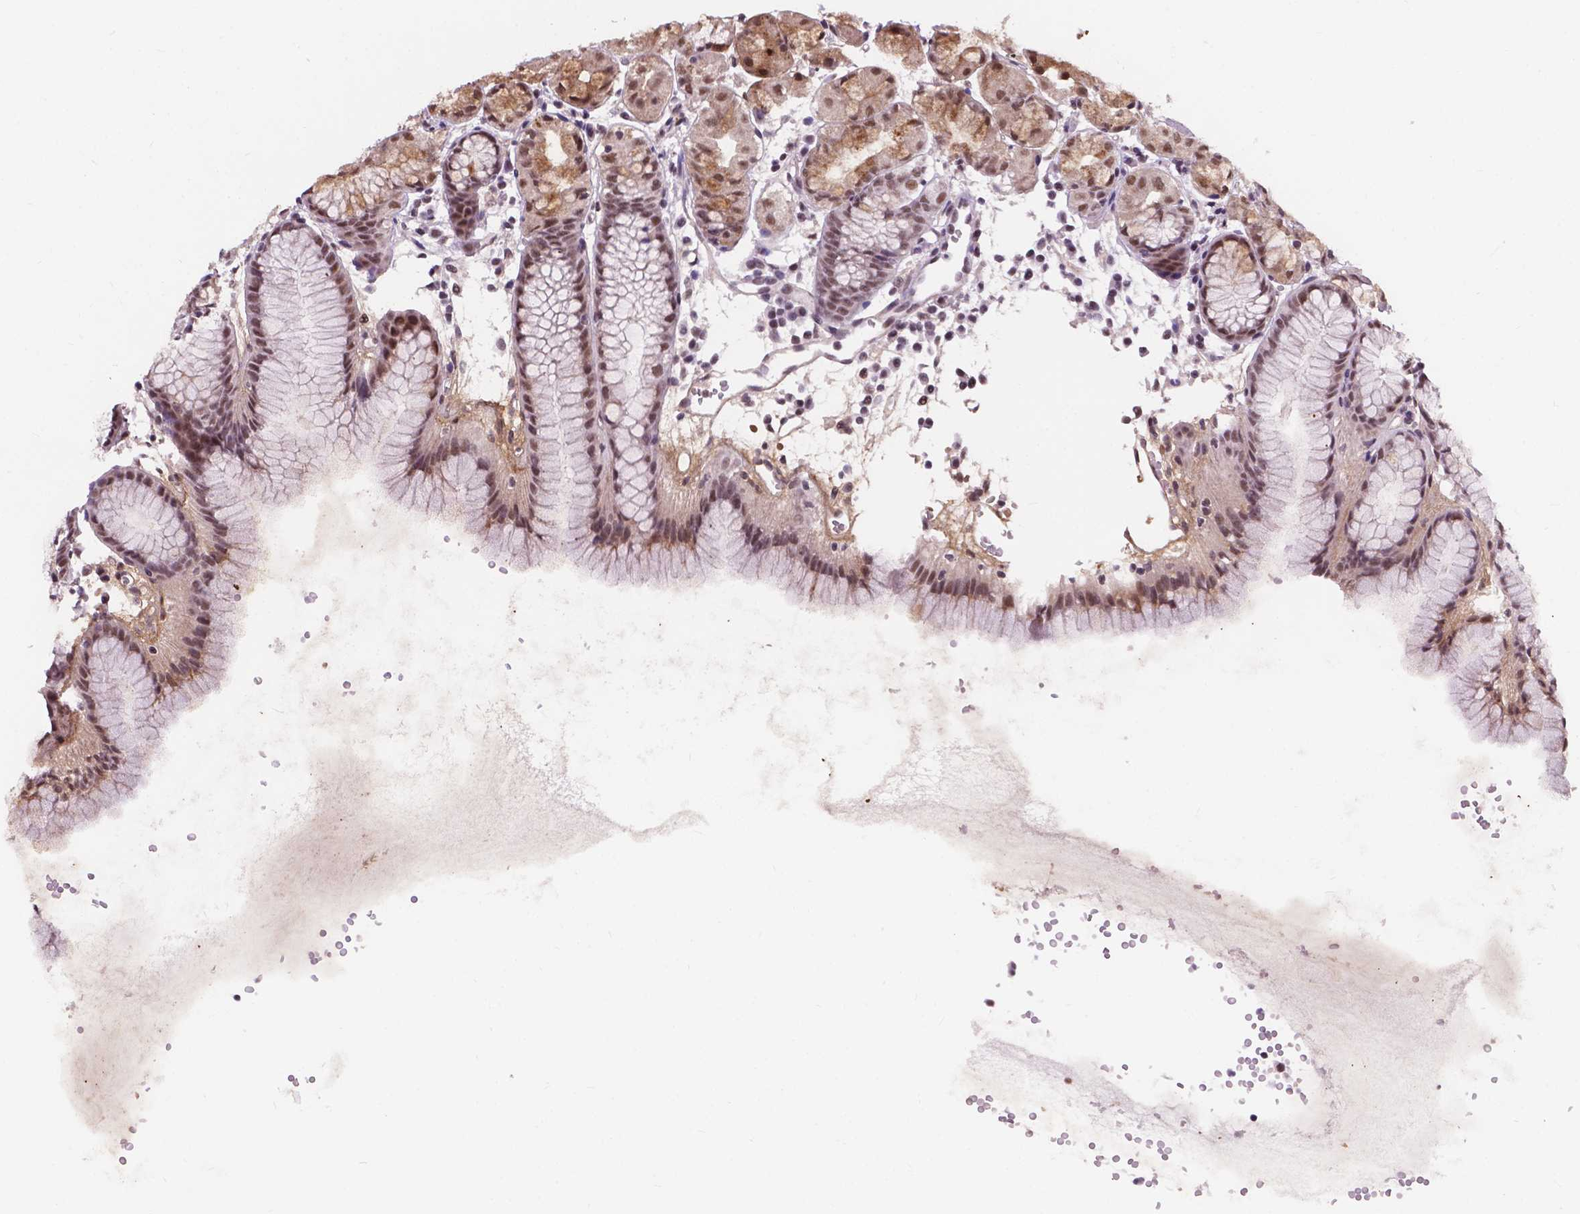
{"staining": {"intensity": "moderate", "quantity": "25%-75%", "location": "cytoplasmic/membranous,nuclear"}, "tissue": "stomach", "cell_type": "Glandular cells", "image_type": "normal", "snomed": [{"axis": "morphology", "description": "Normal tissue, NOS"}, {"axis": "topography", "description": "Stomach, upper"}], "caption": "Immunohistochemical staining of unremarkable stomach shows medium levels of moderate cytoplasmic/membranous,nuclear positivity in approximately 25%-75% of glandular cells.", "gene": "BCAS2", "patient": {"sex": "male", "age": 47}}